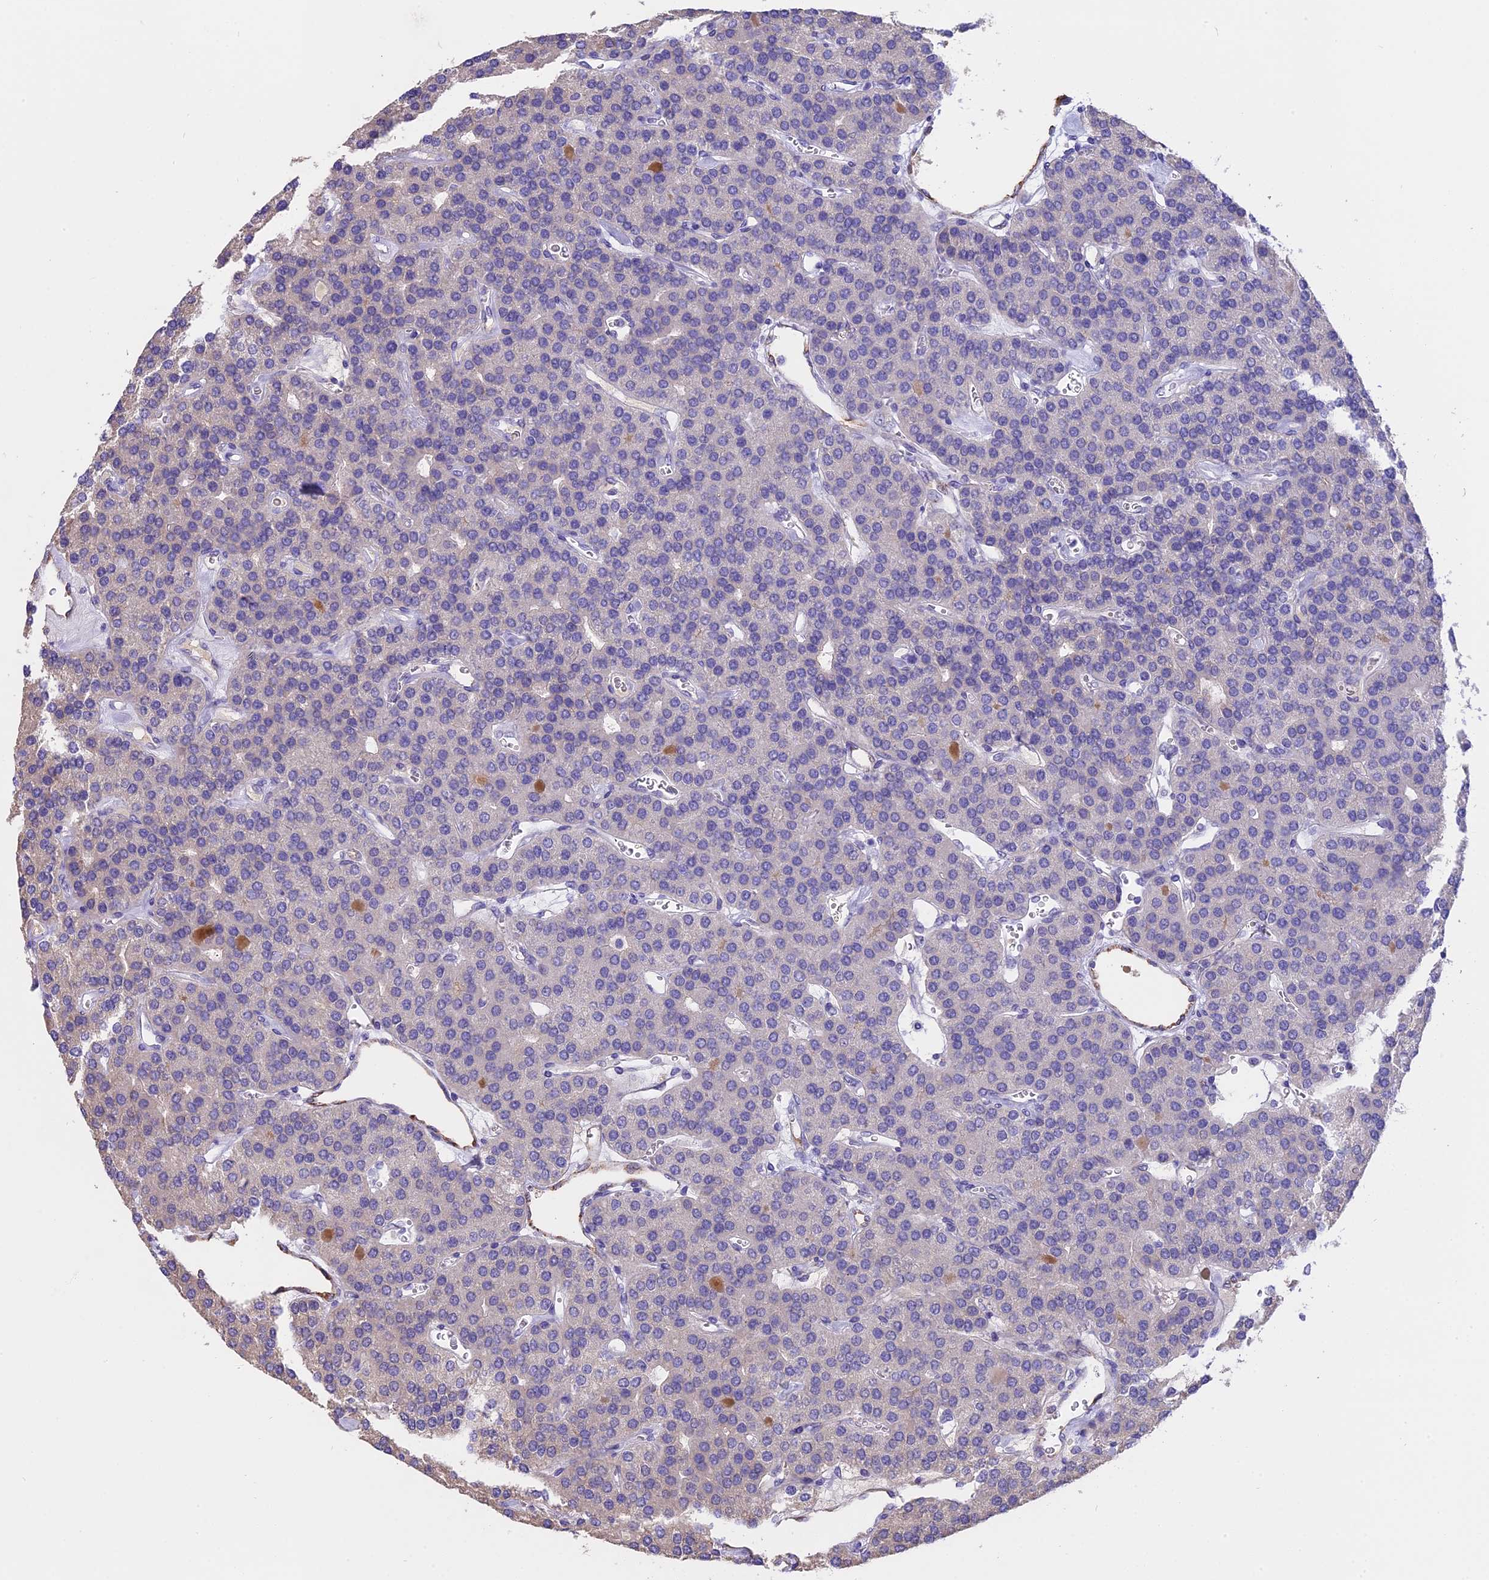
{"staining": {"intensity": "negative", "quantity": "none", "location": "none"}, "tissue": "parathyroid gland", "cell_type": "Glandular cells", "image_type": "normal", "snomed": [{"axis": "morphology", "description": "Normal tissue, NOS"}, {"axis": "morphology", "description": "Adenoma, NOS"}, {"axis": "topography", "description": "Parathyroid gland"}], "caption": "This is a image of immunohistochemistry staining of normal parathyroid gland, which shows no staining in glandular cells.", "gene": "WFDC2", "patient": {"sex": "female", "age": 86}}